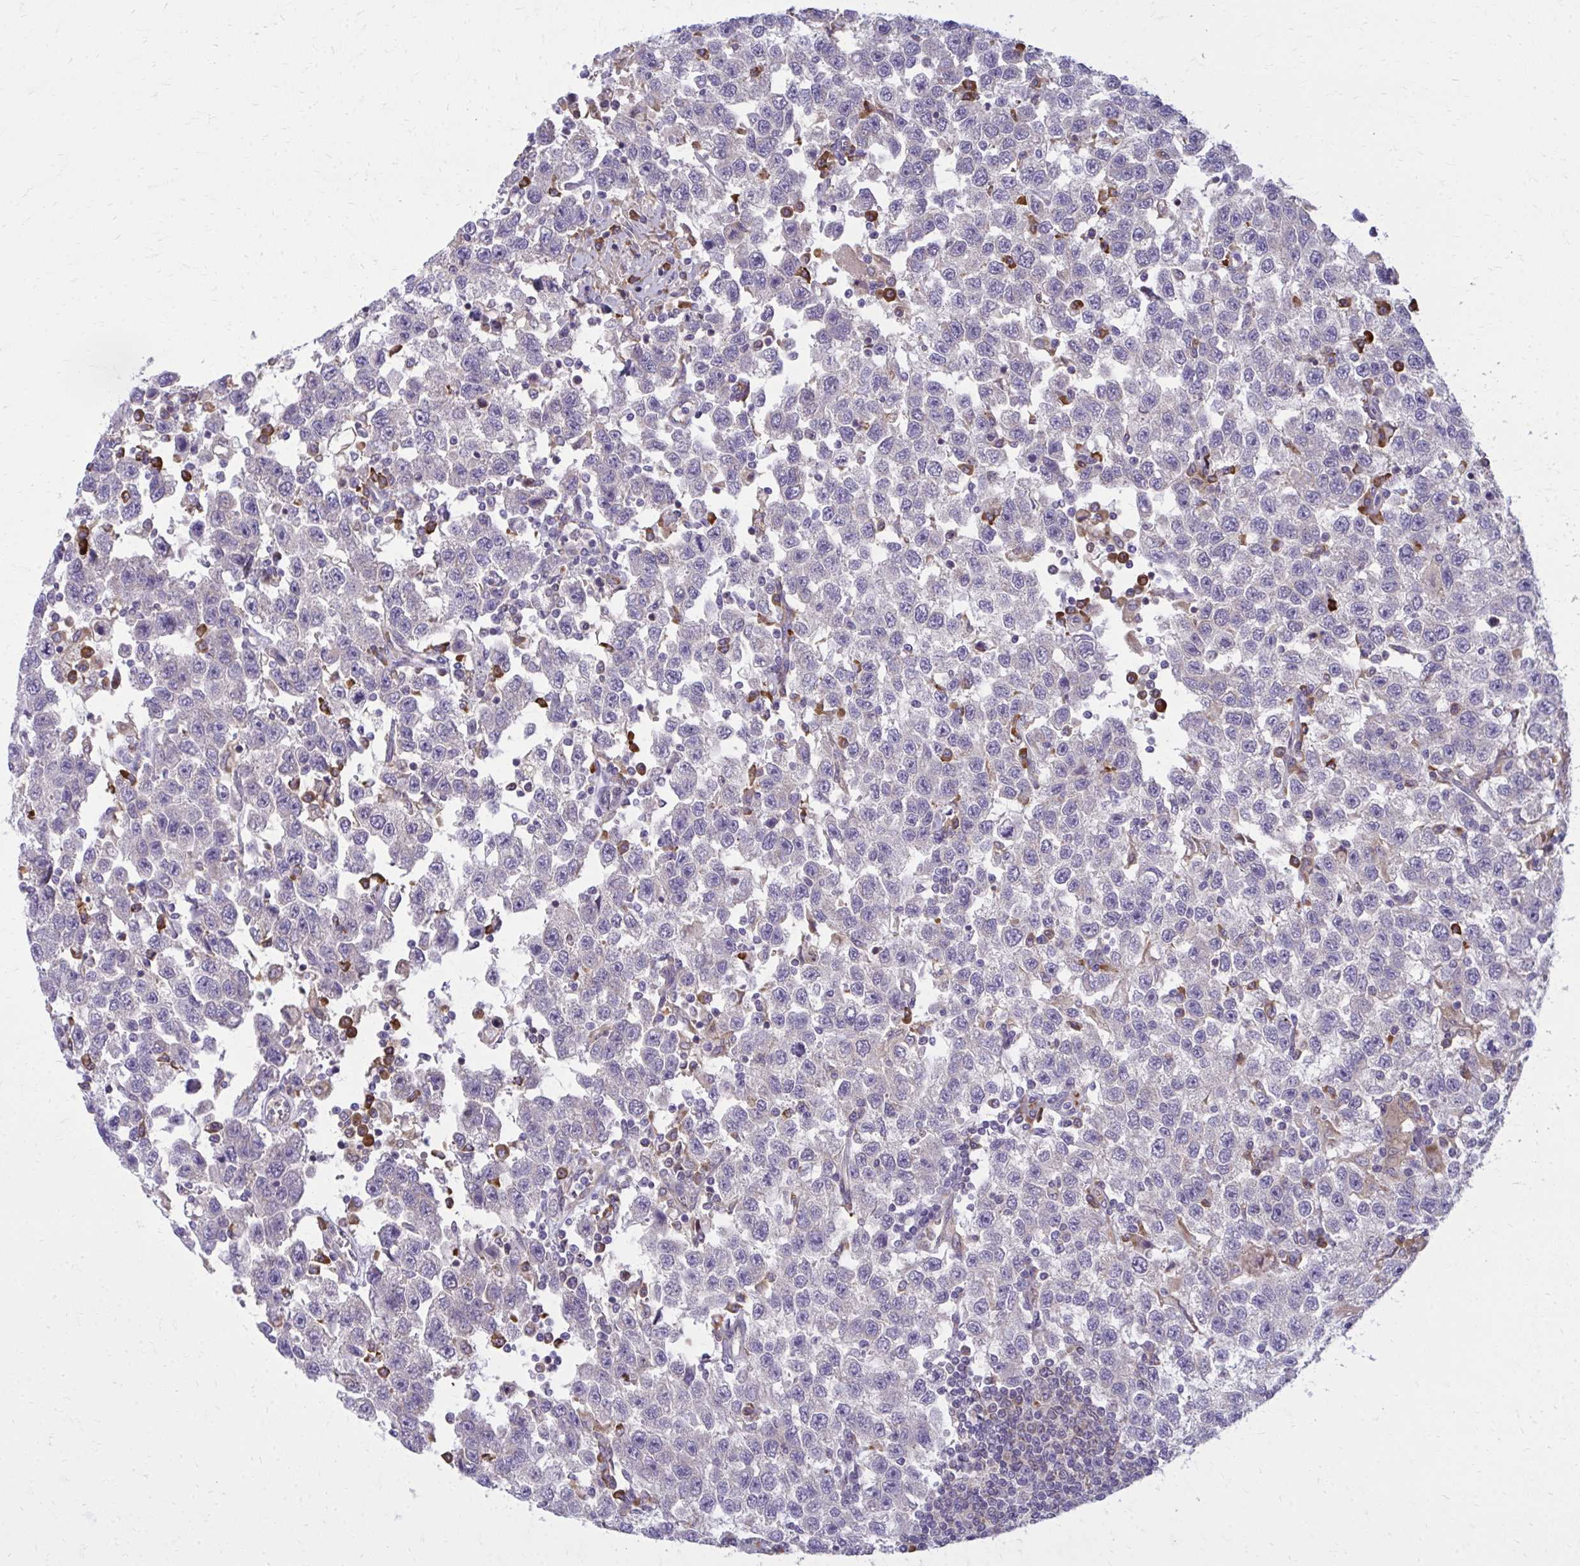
{"staining": {"intensity": "negative", "quantity": "none", "location": "none"}, "tissue": "testis cancer", "cell_type": "Tumor cells", "image_type": "cancer", "snomed": [{"axis": "morphology", "description": "Seminoma, NOS"}, {"axis": "topography", "description": "Testis"}], "caption": "Tumor cells show no significant protein expression in testis seminoma.", "gene": "CEMP1", "patient": {"sex": "male", "age": 41}}